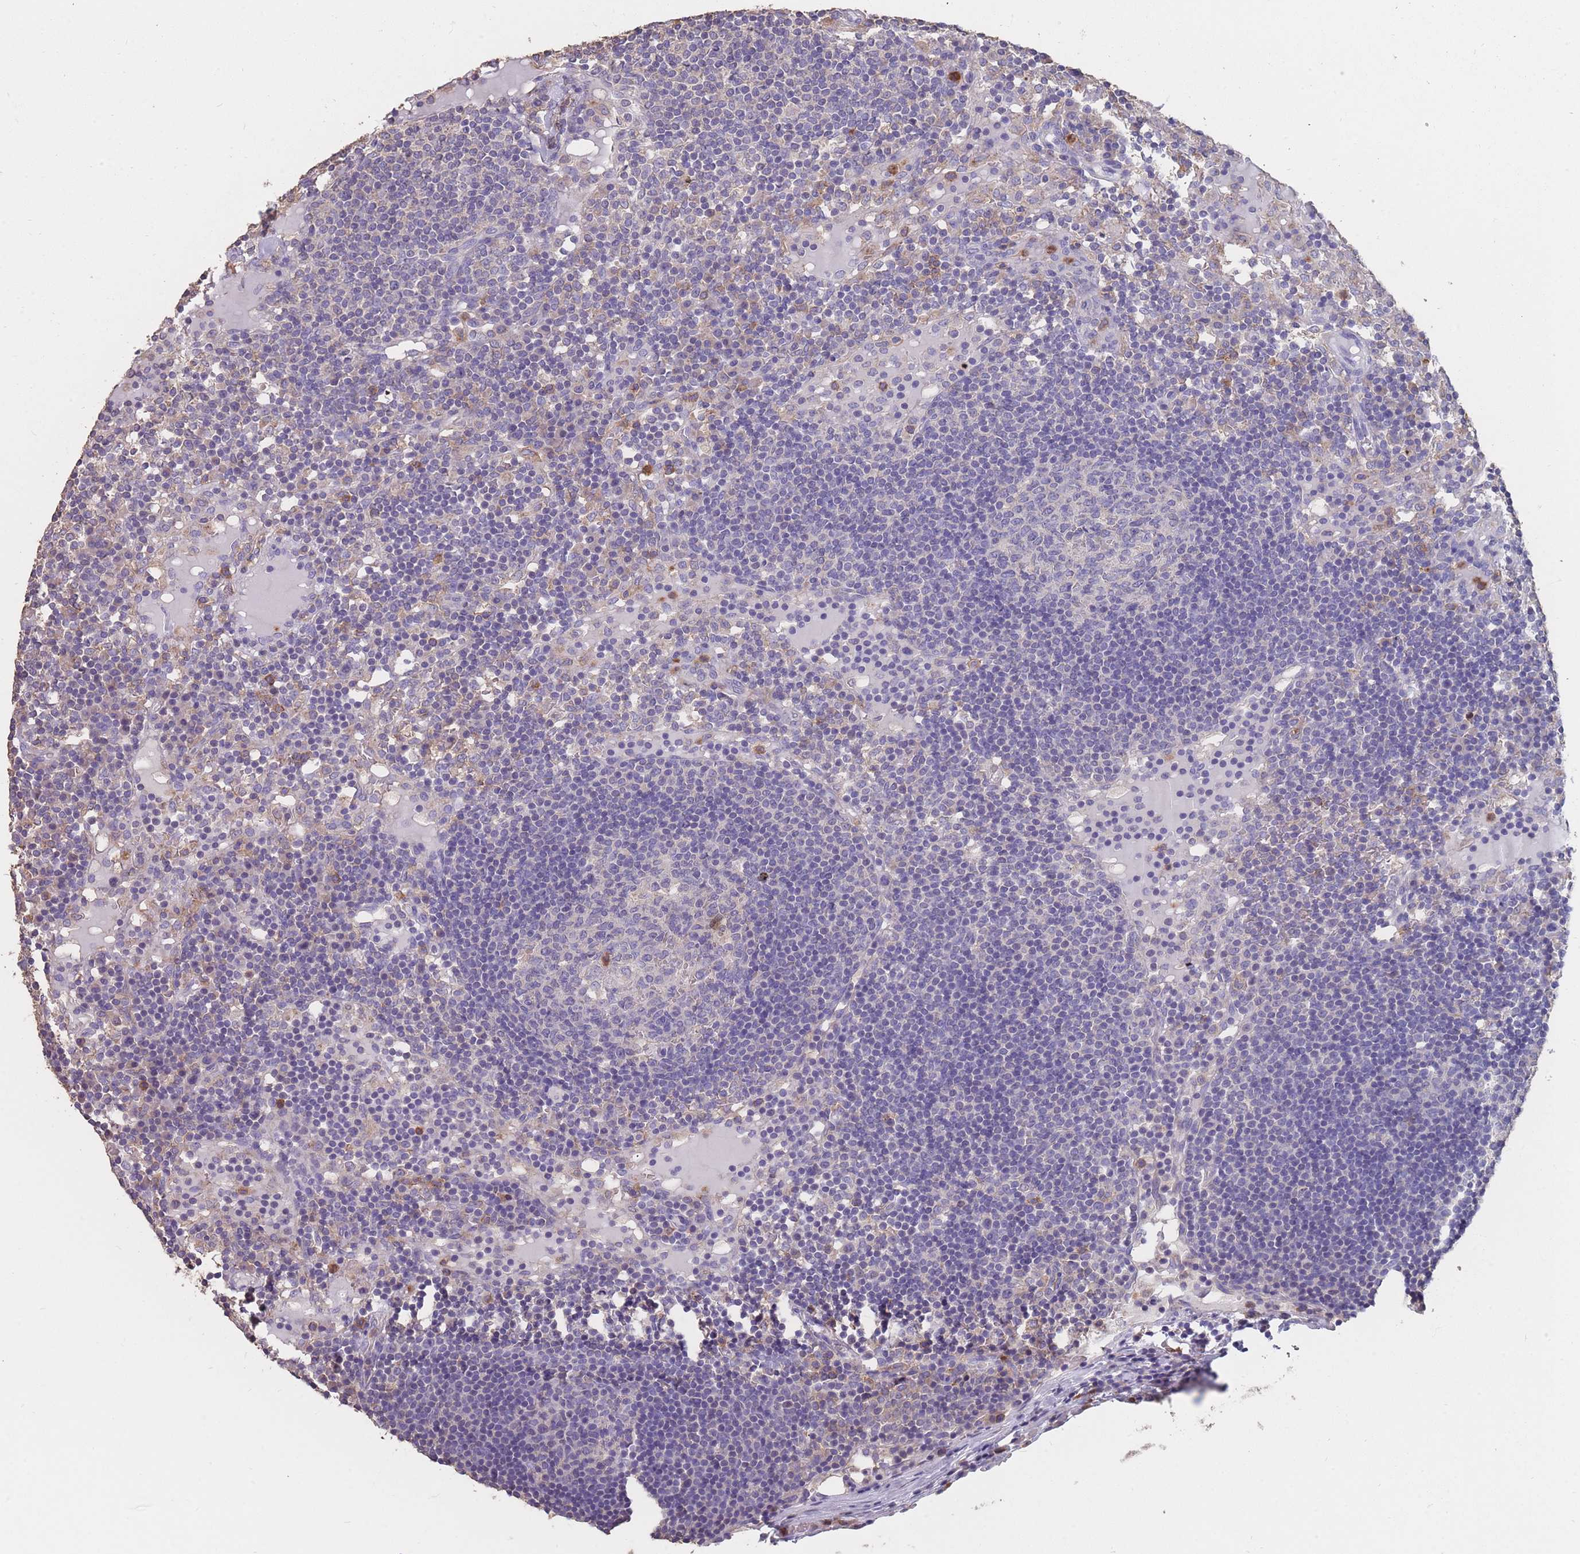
{"staining": {"intensity": "negative", "quantity": "none", "location": "none"}, "tissue": "lymph node", "cell_type": "Germinal center cells", "image_type": "normal", "snomed": [{"axis": "morphology", "description": "Normal tissue, NOS"}, {"axis": "topography", "description": "Lymph node"}], "caption": "Immunohistochemical staining of normal lymph node exhibits no significant staining in germinal center cells. Brightfield microscopy of immunohistochemistry stained with DAB (brown) and hematoxylin (blue), captured at high magnification.", "gene": "CLEC12A", "patient": {"sex": "male", "age": 53}}